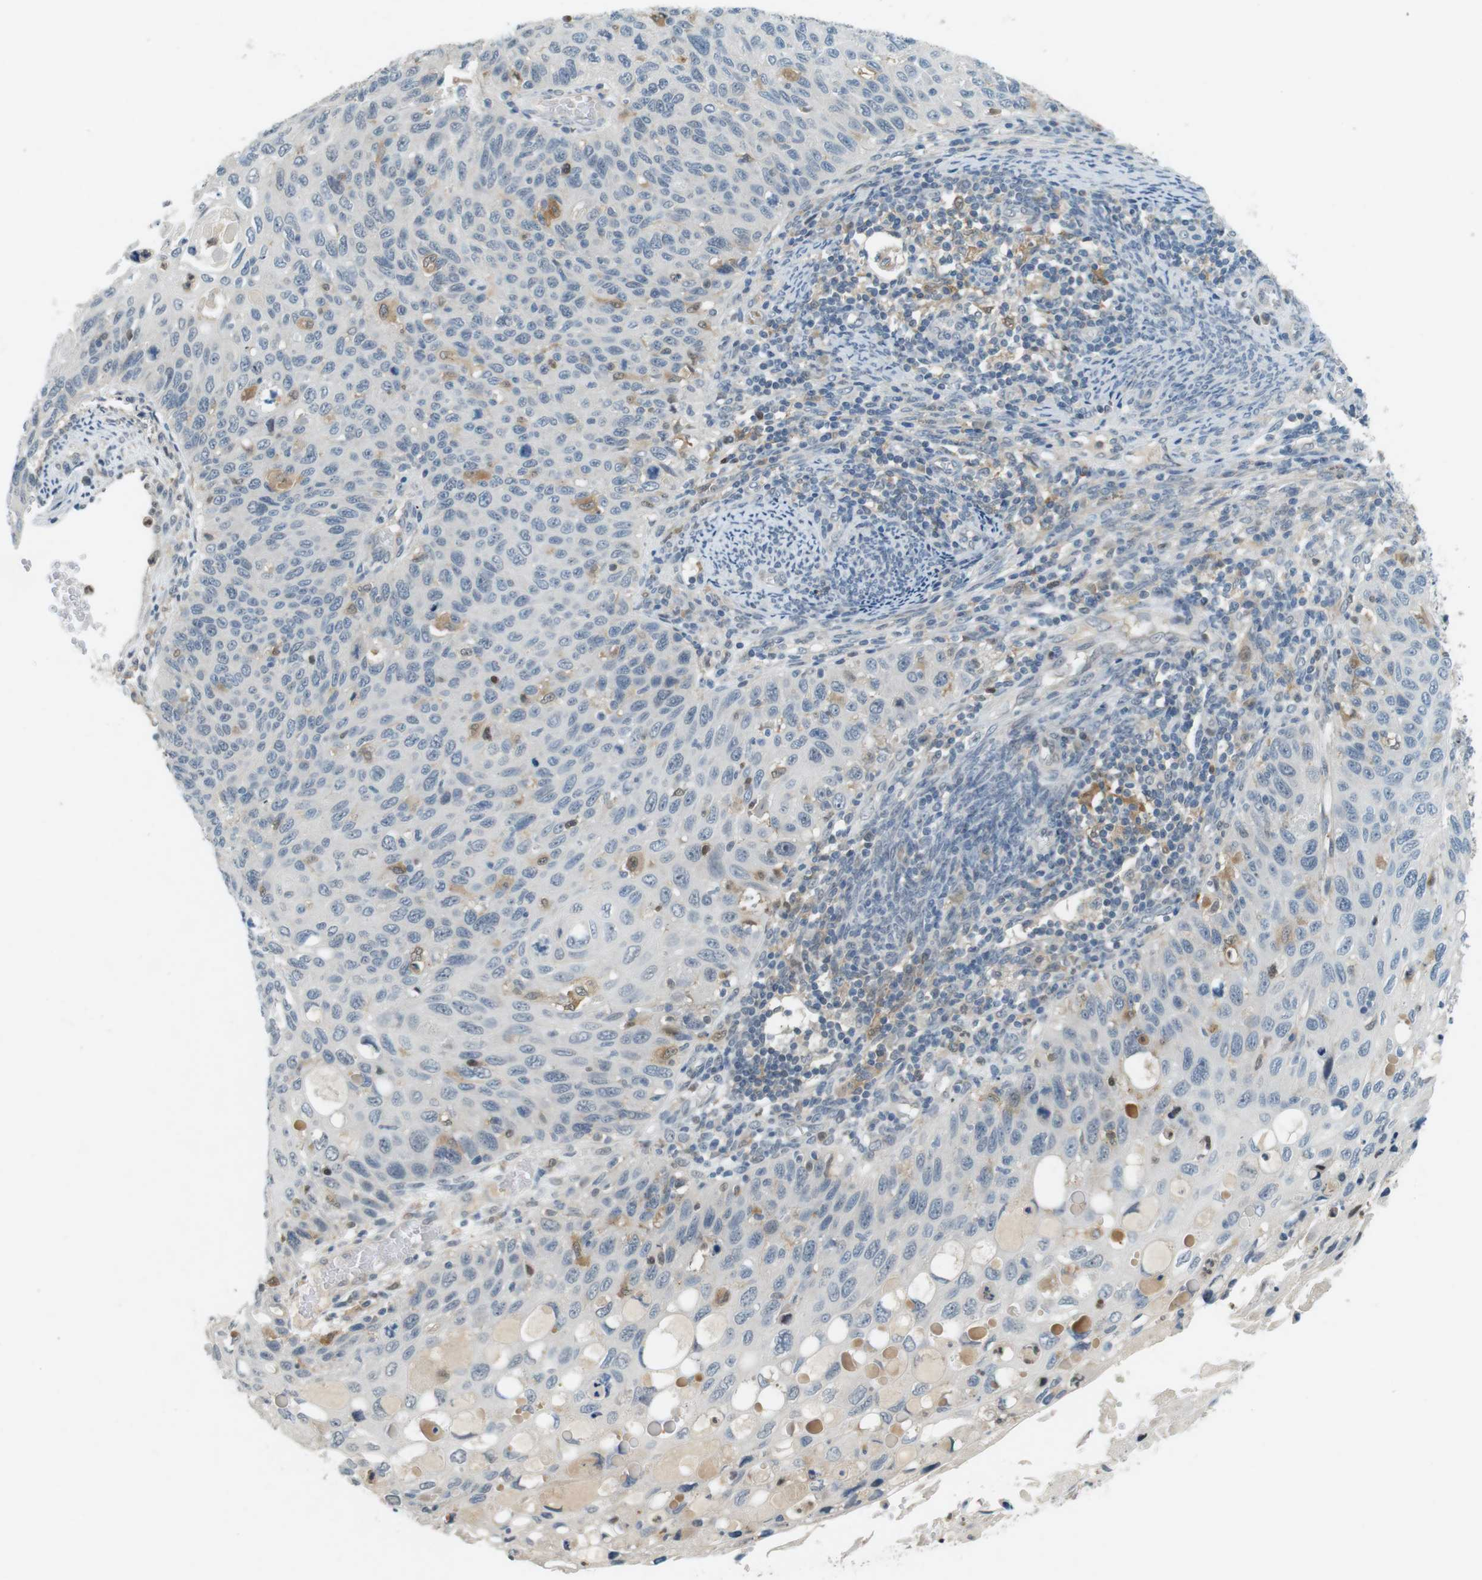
{"staining": {"intensity": "negative", "quantity": "none", "location": "none"}, "tissue": "cervical cancer", "cell_type": "Tumor cells", "image_type": "cancer", "snomed": [{"axis": "morphology", "description": "Squamous cell carcinoma, NOS"}, {"axis": "topography", "description": "Cervix"}], "caption": "Immunohistochemistry (IHC) of human cervical cancer (squamous cell carcinoma) demonstrates no expression in tumor cells.", "gene": "CDK14", "patient": {"sex": "female", "age": 70}}